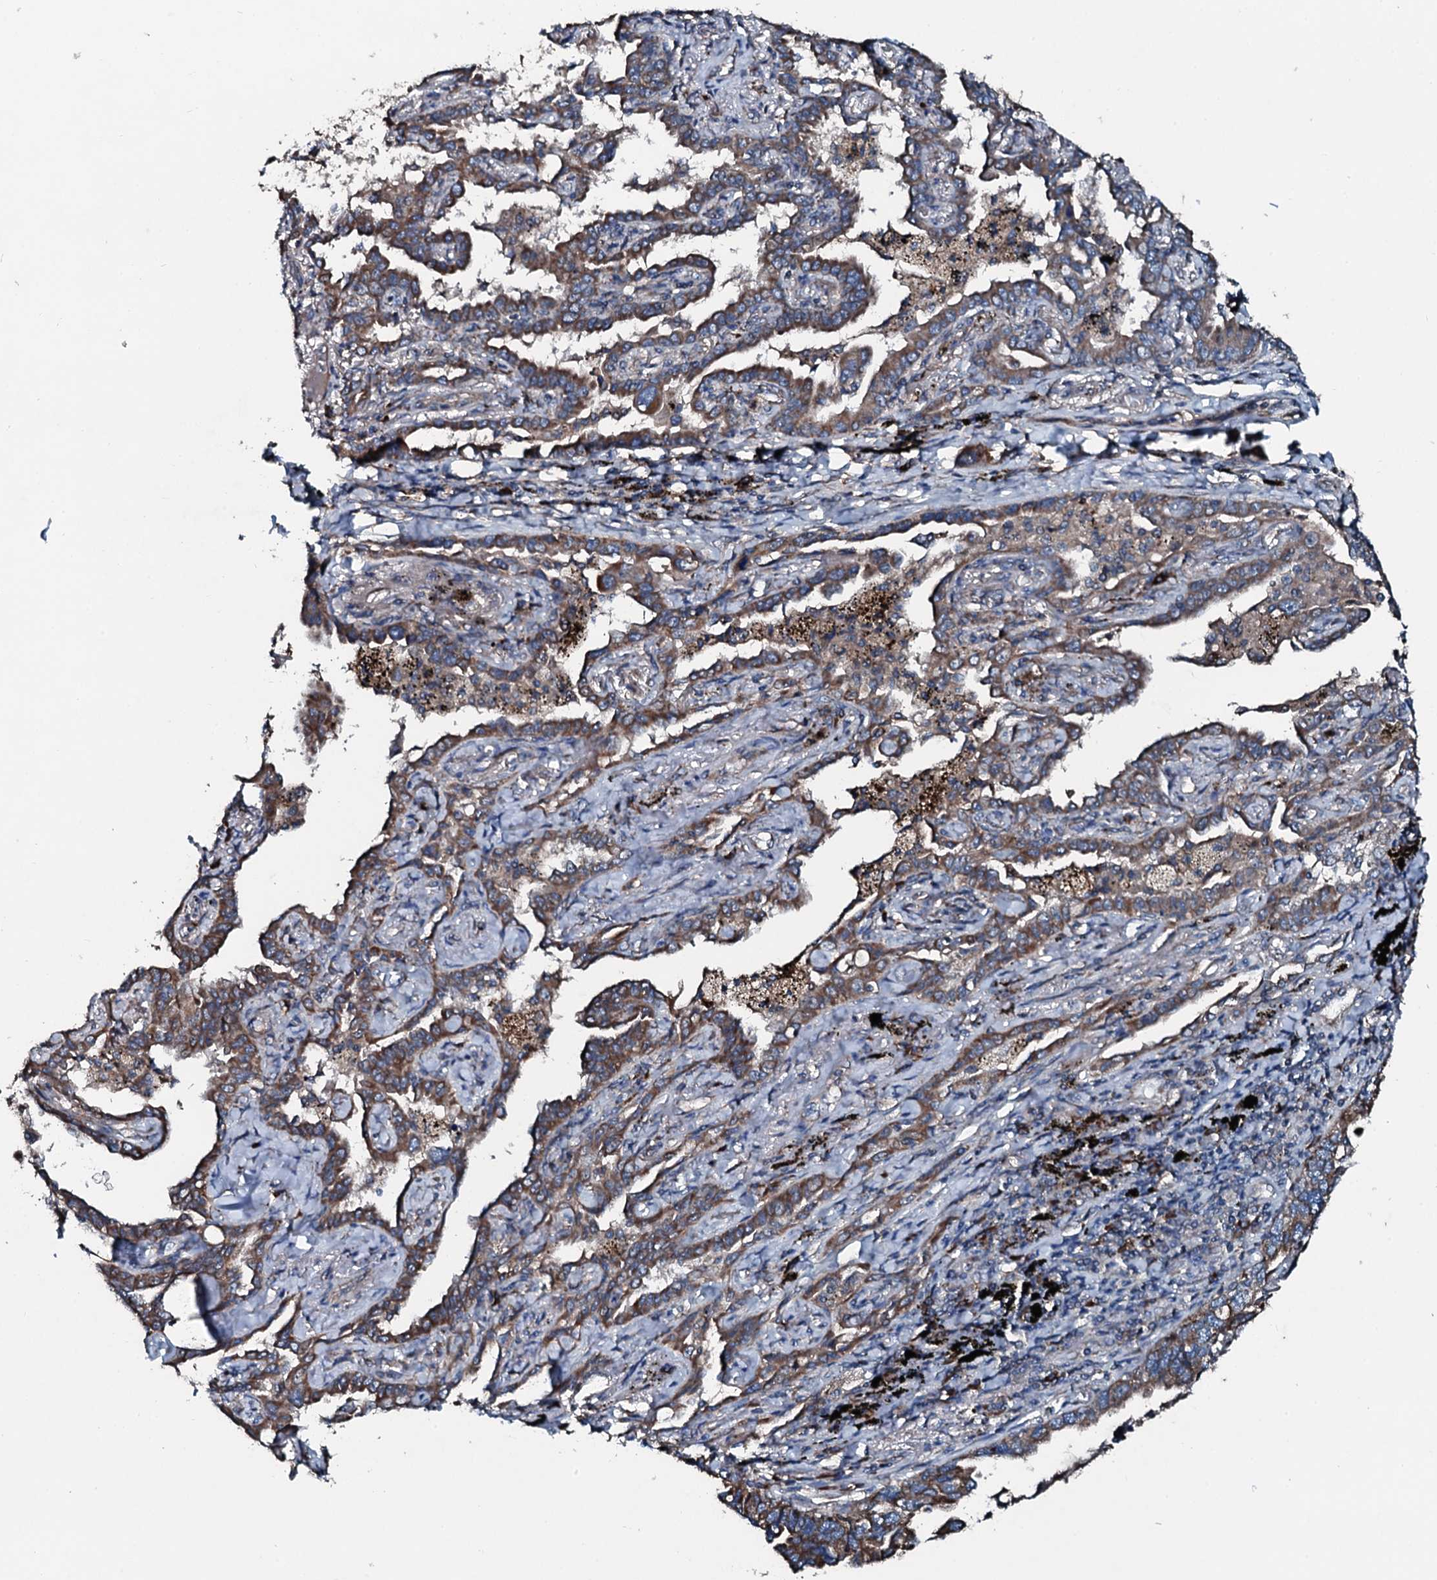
{"staining": {"intensity": "moderate", "quantity": ">75%", "location": "cytoplasmic/membranous"}, "tissue": "lung cancer", "cell_type": "Tumor cells", "image_type": "cancer", "snomed": [{"axis": "morphology", "description": "Adenocarcinoma, NOS"}, {"axis": "topography", "description": "Lung"}], "caption": "Lung adenocarcinoma stained with a protein marker demonstrates moderate staining in tumor cells.", "gene": "ACSS3", "patient": {"sex": "male", "age": 67}}